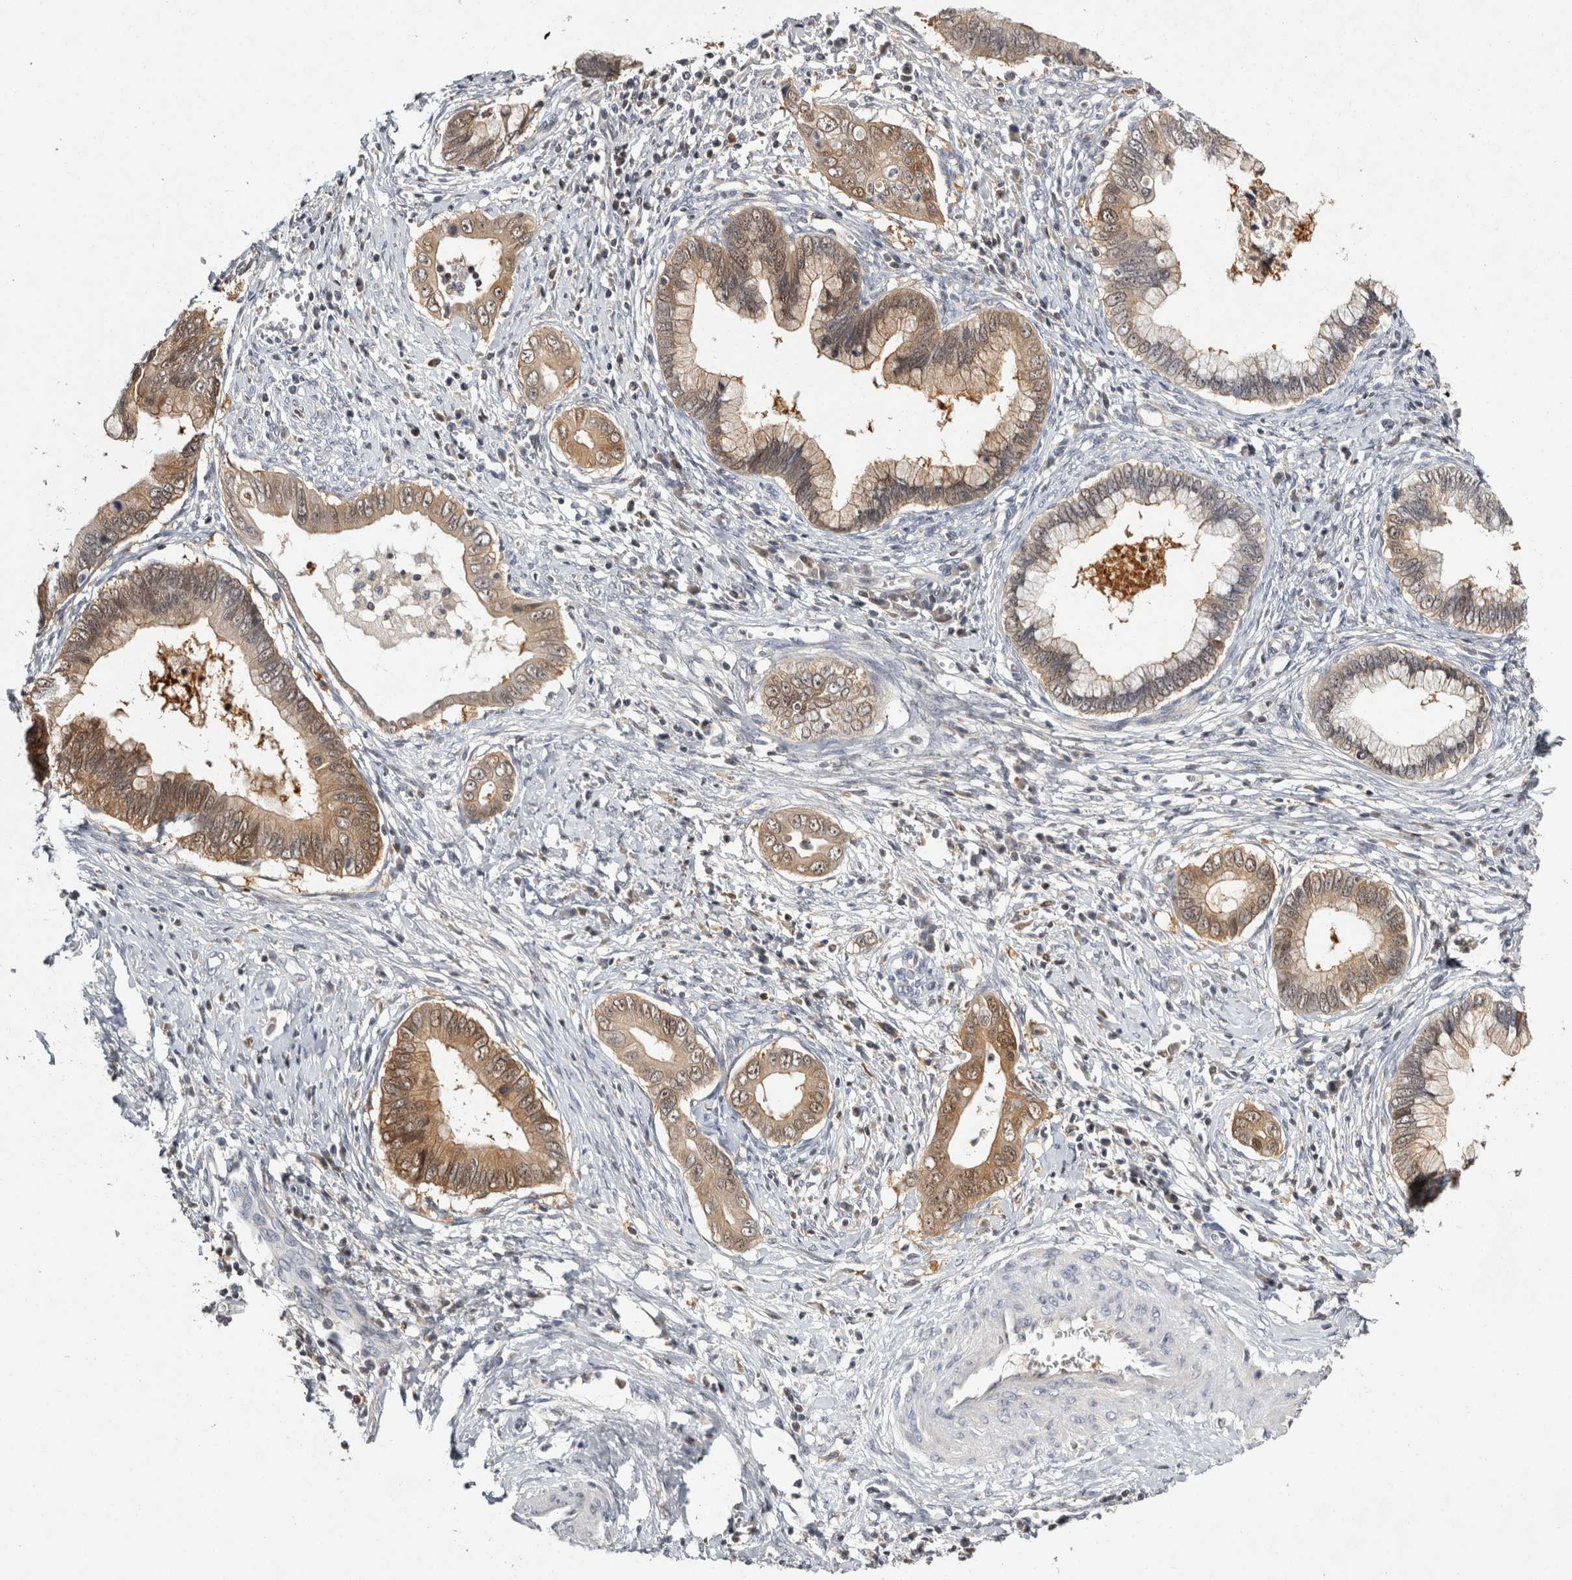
{"staining": {"intensity": "weak", "quantity": ">75%", "location": "cytoplasmic/membranous"}, "tissue": "cervical cancer", "cell_type": "Tumor cells", "image_type": "cancer", "snomed": [{"axis": "morphology", "description": "Adenocarcinoma, NOS"}, {"axis": "topography", "description": "Cervix"}], "caption": "Cervical cancer (adenocarcinoma) was stained to show a protein in brown. There is low levels of weak cytoplasmic/membranous expression in approximately >75% of tumor cells. (DAB = brown stain, brightfield microscopy at high magnification).", "gene": "ACAT2", "patient": {"sex": "female", "age": 44}}